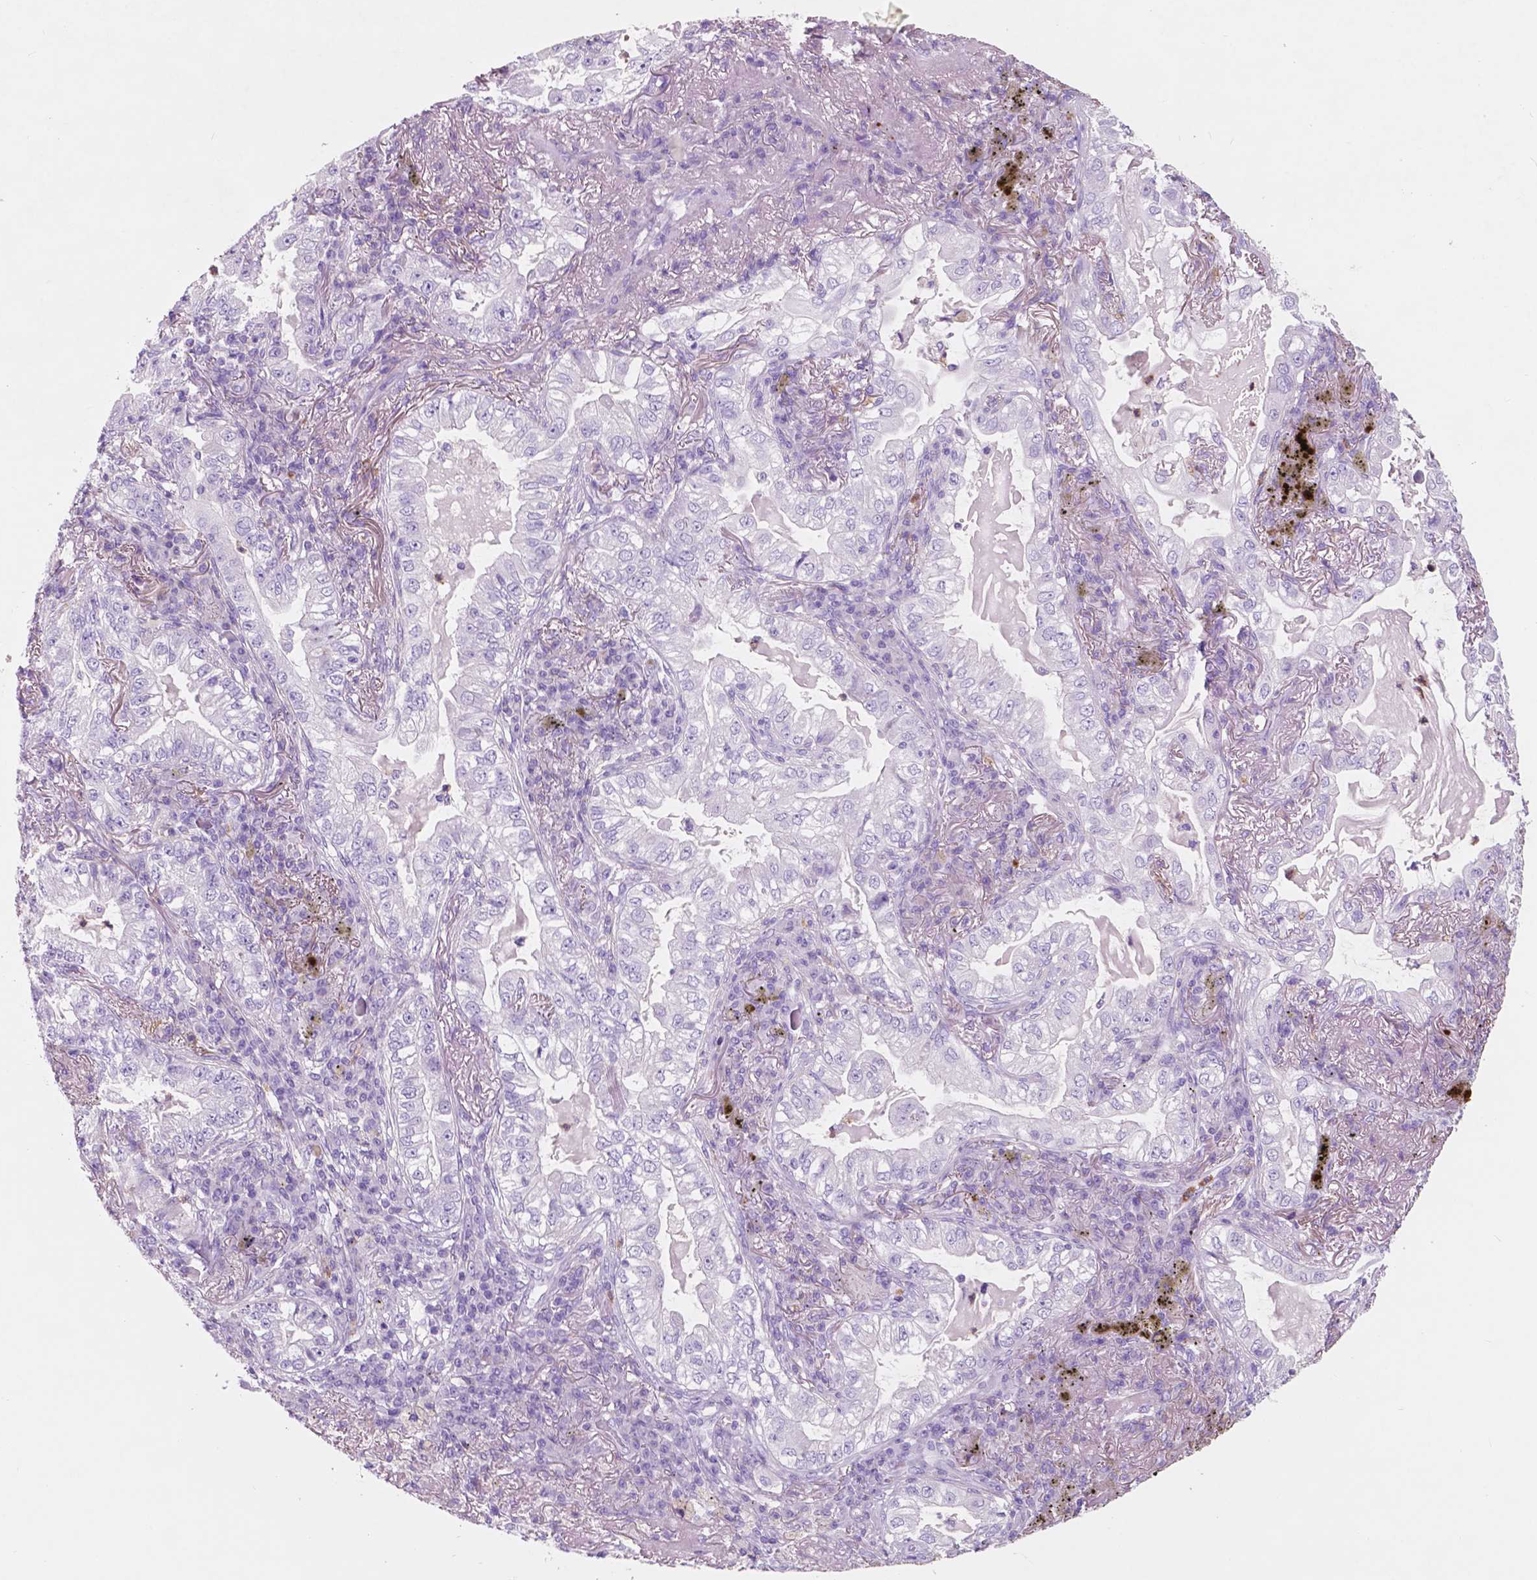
{"staining": {"intensity": "negative", "quantity": "none", "location": "none"}, "tissue": "lung cancer", "cell_type": "Tumor cells", "image_type": "cancer", "snomed": [{"axis": "morphology", "description": "Adenocarcinoma, NOS"}, {"axis": "topography", "description": "Lung"}], "caption": "A high-resolution photomicrograph shows IHC staining of adenocarcinoma (lung), which demonstrates no significant expression in tumor cells. (Immunohistochemistry (ihc), brightfield microscopy, high magnification).", "gene": "CUZD1", "patient": {"sex": "female", "age": 73}}